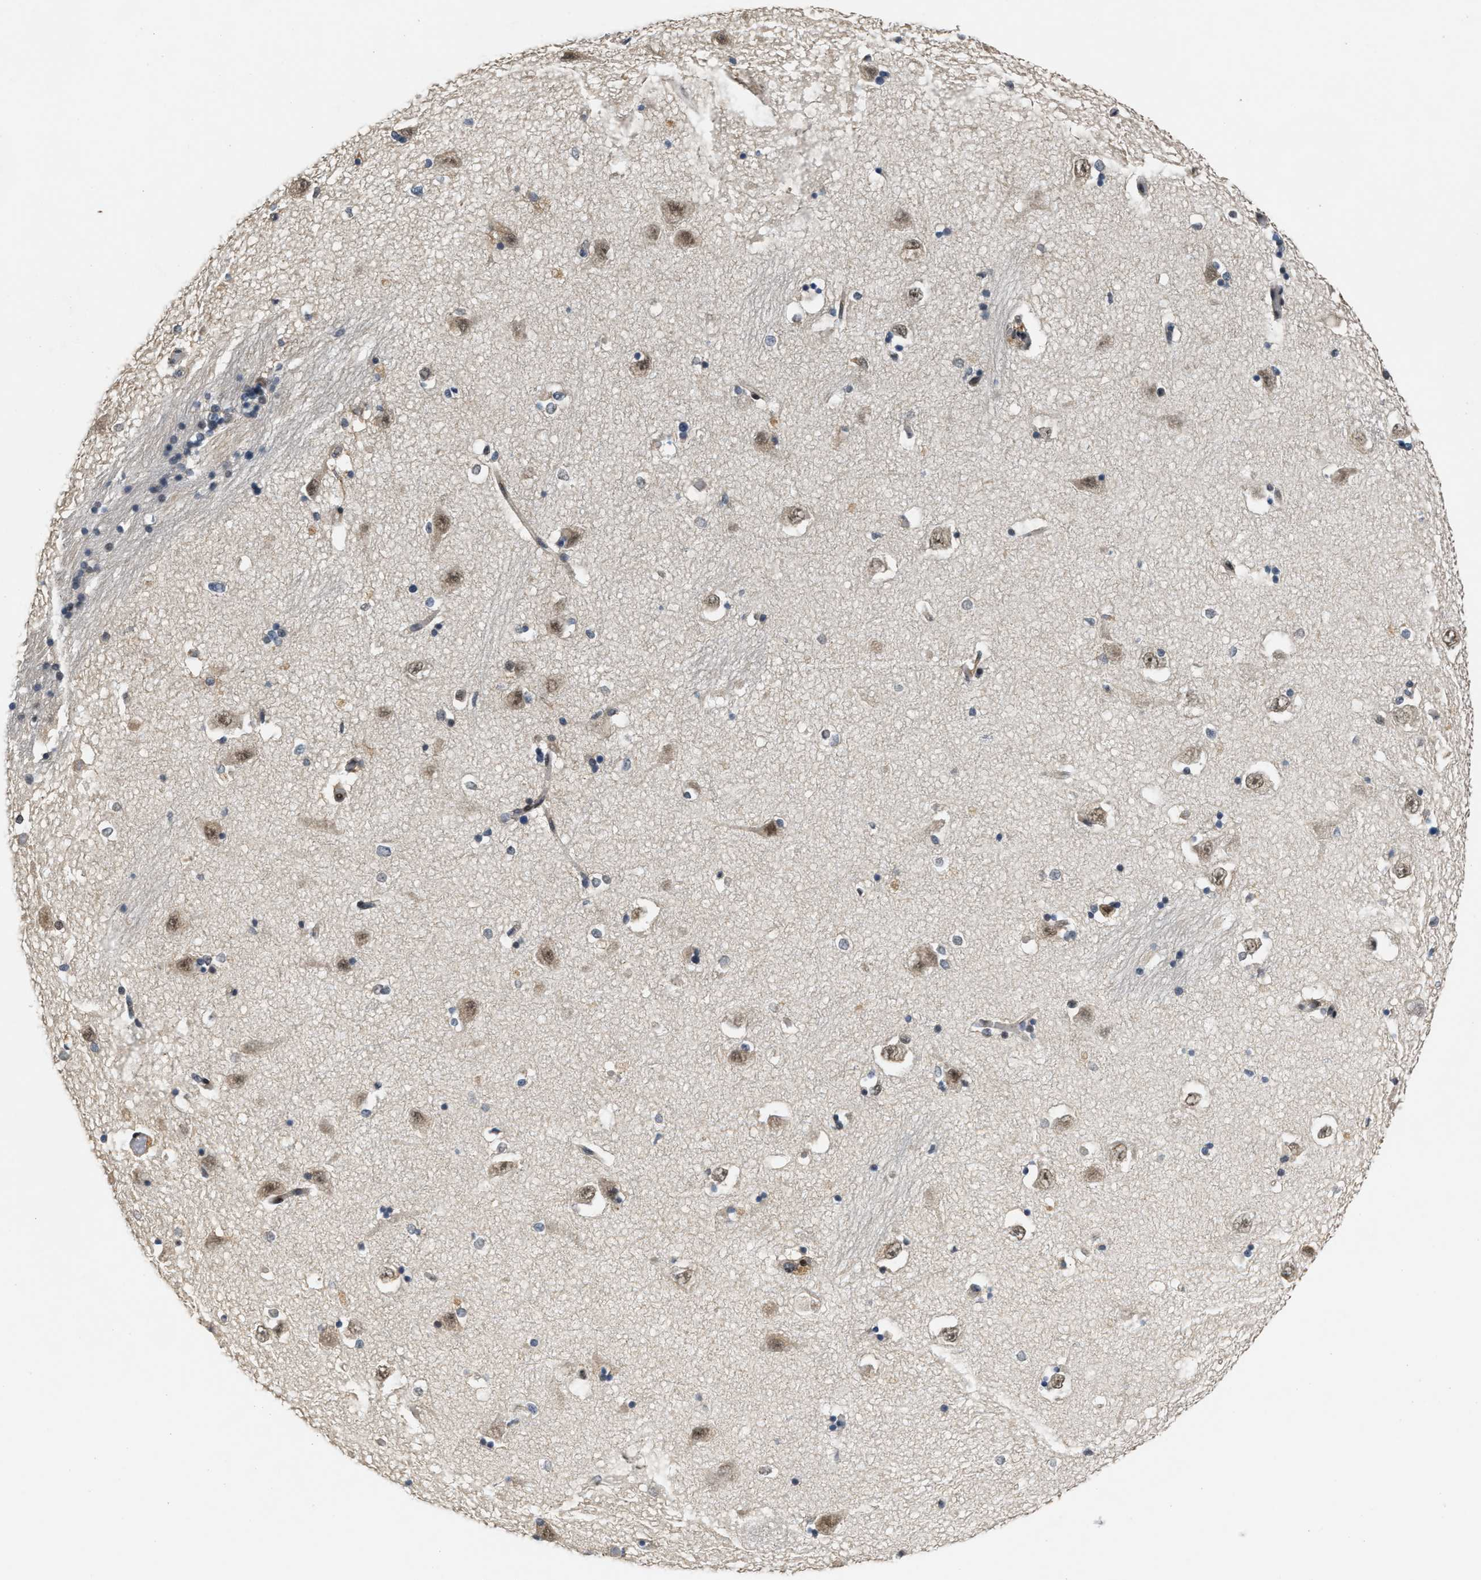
{"staining": {"intensity": "strong", "quantity": "<25%", "location": "nuclear"}, "tissue": "hippocampus", "cell_type": "Glial cells", "image_type": "normal", "snomed": [{"axis": "morphology", "description": "Normal tissue, NOS"}, {"axis": "topography", "description": "Hippocampus"}], "caption": "About <25% of glial cells in unremarkable hippocampus show strong nuclear protein staining as visualized by brown immunohistochemical staining.", "gene": "SERTAD2", "patient": {"sex": "male", "age": 45}}